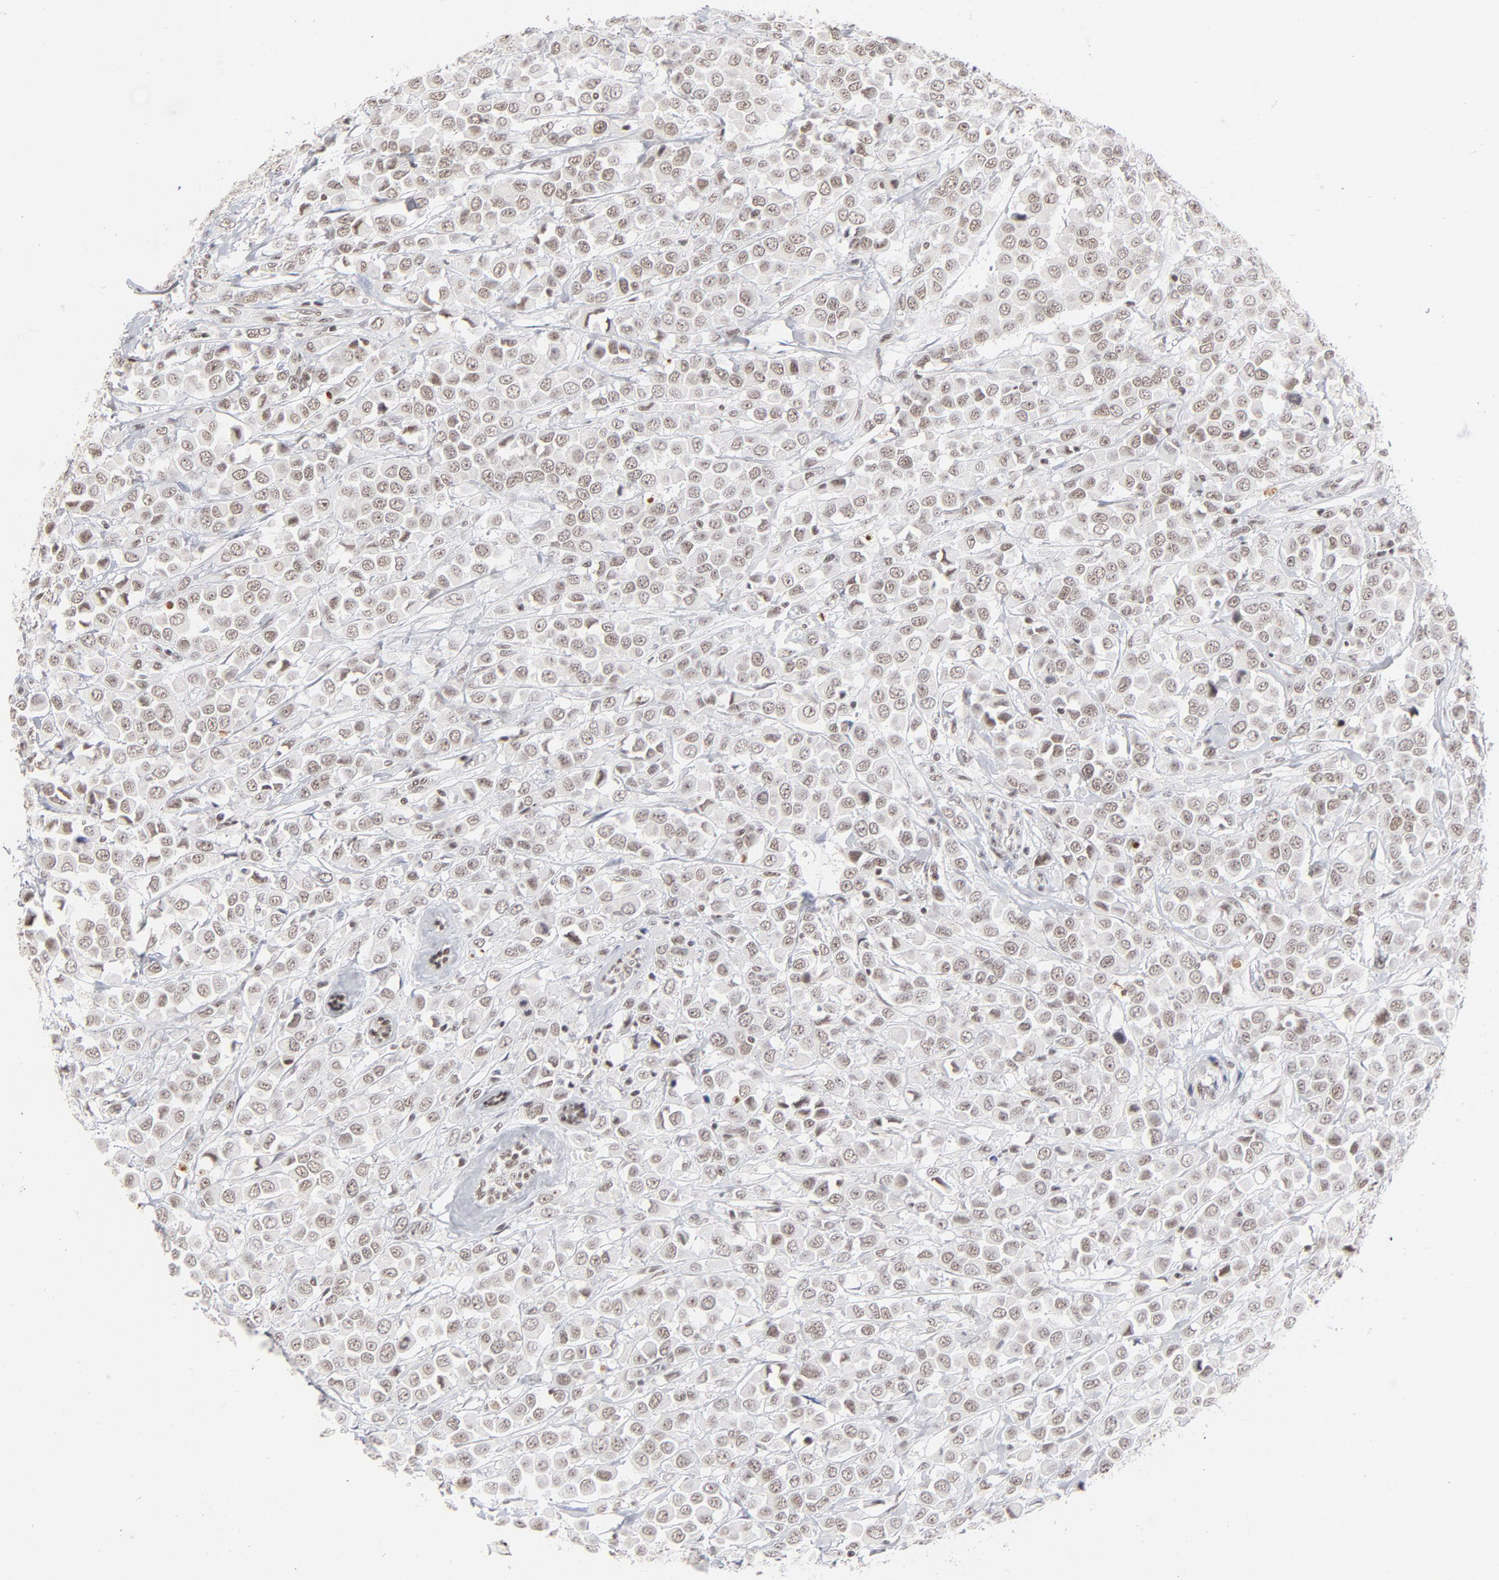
{"staining": {"intensity": "weak", "quantity": "25%-75%", "location": "nuclear"}, "tissue": "breast cancer", "cell_type": "Tumor cells", "image_type": "cancer", "snomed": [{"axis": "morphology", "description": "Duct carcinoma"}, {"axis": "topography", "description": "Breast"}], "caption": "Protein staining shows weak nuclear expression in approximately 25%-75% of tumor cells in breast cancer (infiltrating ductal carcinoma).", "gene": "ZNF143", "patient": {"sex": "female", "age": 61}}